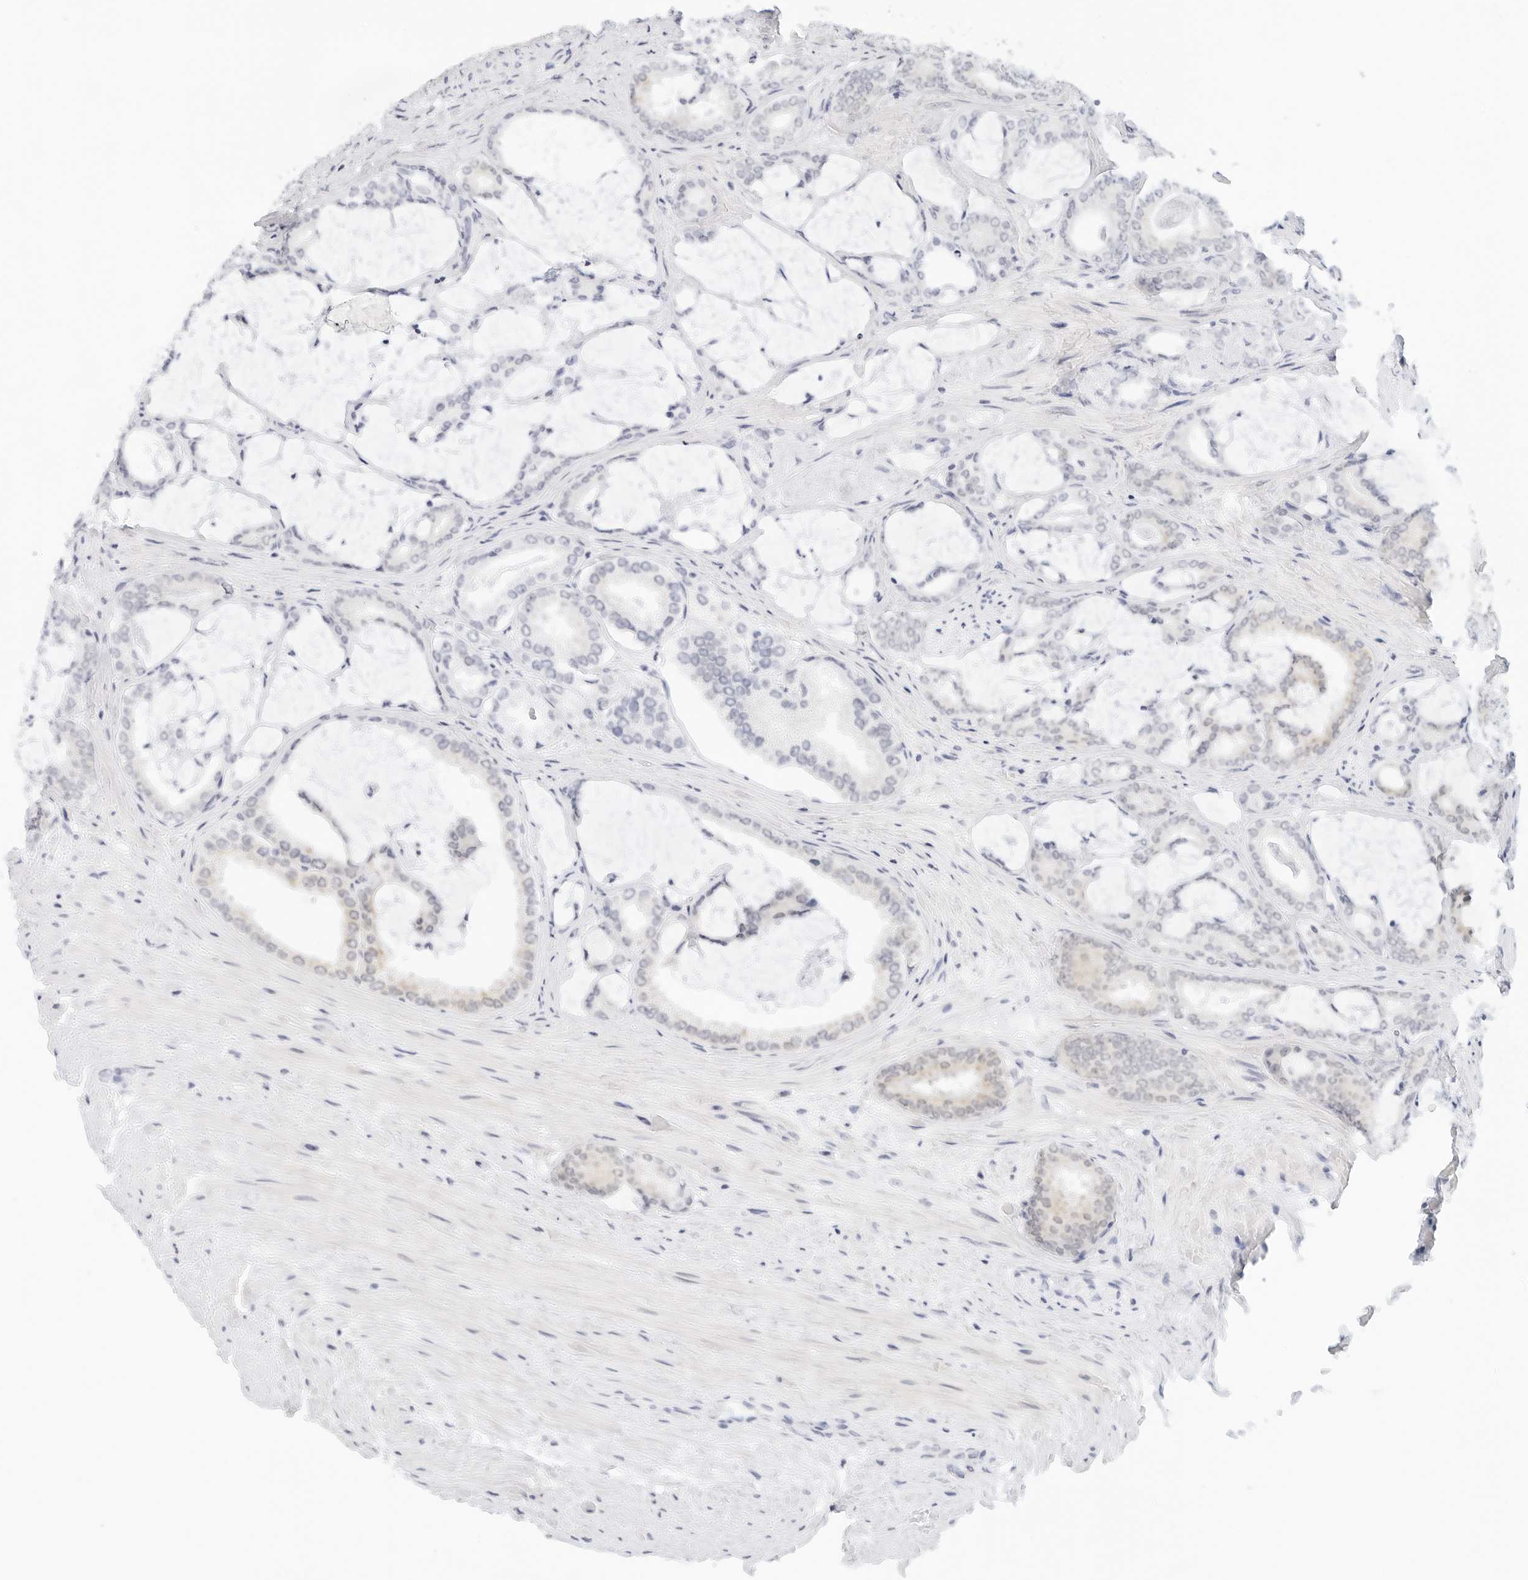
{"staining": {"intensity": "negative", "quantity": "none", "location": "none"}, "tissue": "prostate cancer", "cell_type": "Tumor cells", "image_type": "cancer", "snomed": [{"axis": "morphology", "description": "Adenocarcinoma, Low grade"}, {"axis": "topography", "description": "Prostate"}], "caption": "Micrograph shows no protein positivity in tumor cells of prostate adenocarcinoma (low-grade) tissue. Nuclei are stained in blue.", "gene": "CD22", "patient": {"sex": "male", "age": 71}}